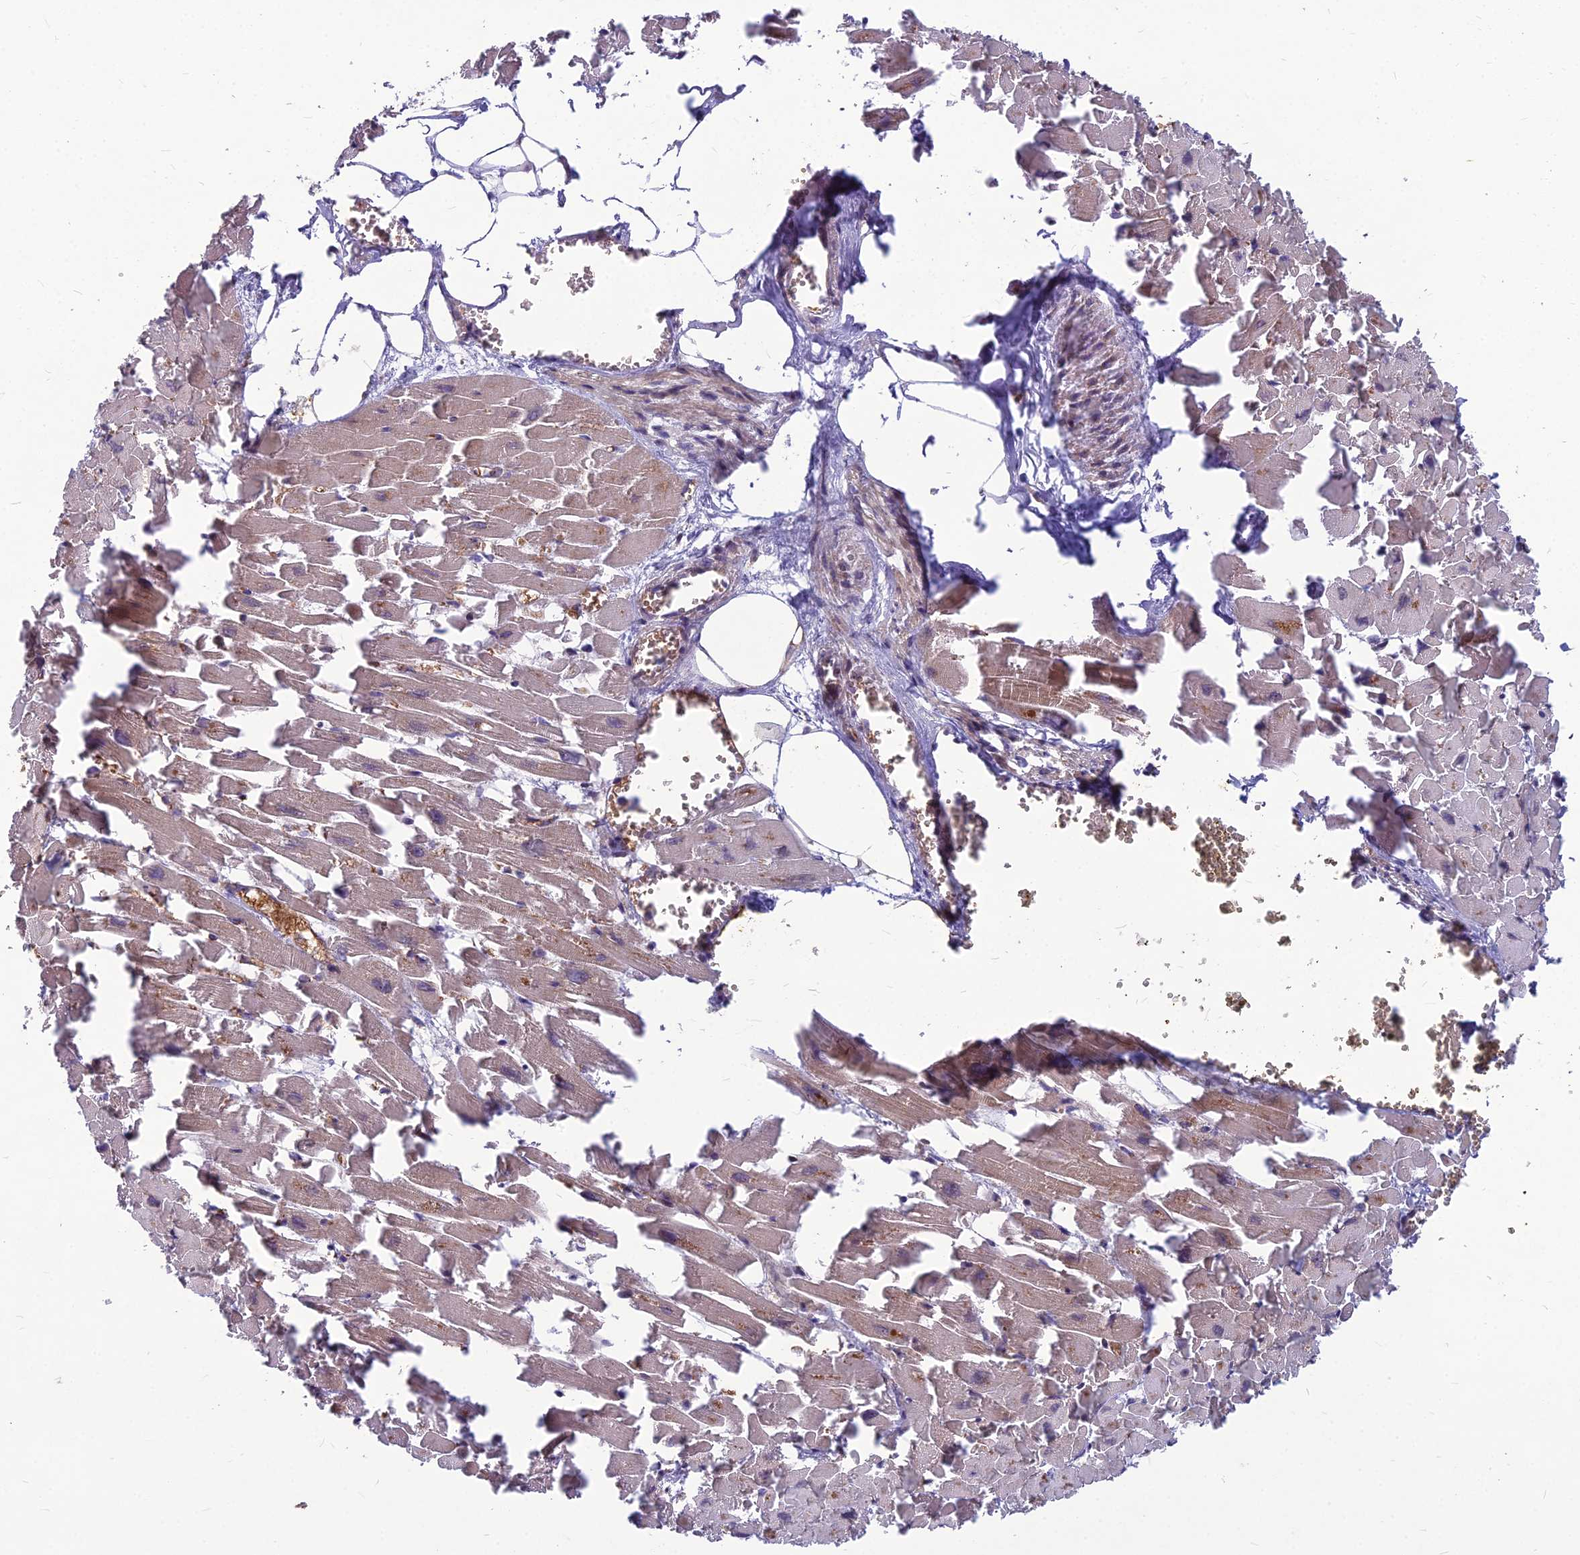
{"staining": {"intensity": "moderate", "quantity": "25%-75%", "location": "cytoplasmic/membranous"}, "tissue": "heart muscle", "cell_type": "Cardiomyocytes", "image_type": "normal", "snomed": [{"axis": "morphology", "description": "Normal tissue, NOS"}, {"axis": "topography", "description": "Heart"}], "caption": "Brown immunohistochemical staining in unremarkable human heart muscle demonstrates moderate cytoplasmic/membranous staining in approximately 25%-75% of cardiomyocytes. The protein of interest is shown in brown color, while the nuclei are stained blue.", "gene": "MFSD8", "patient": {"sex": "female", "age": 64}}